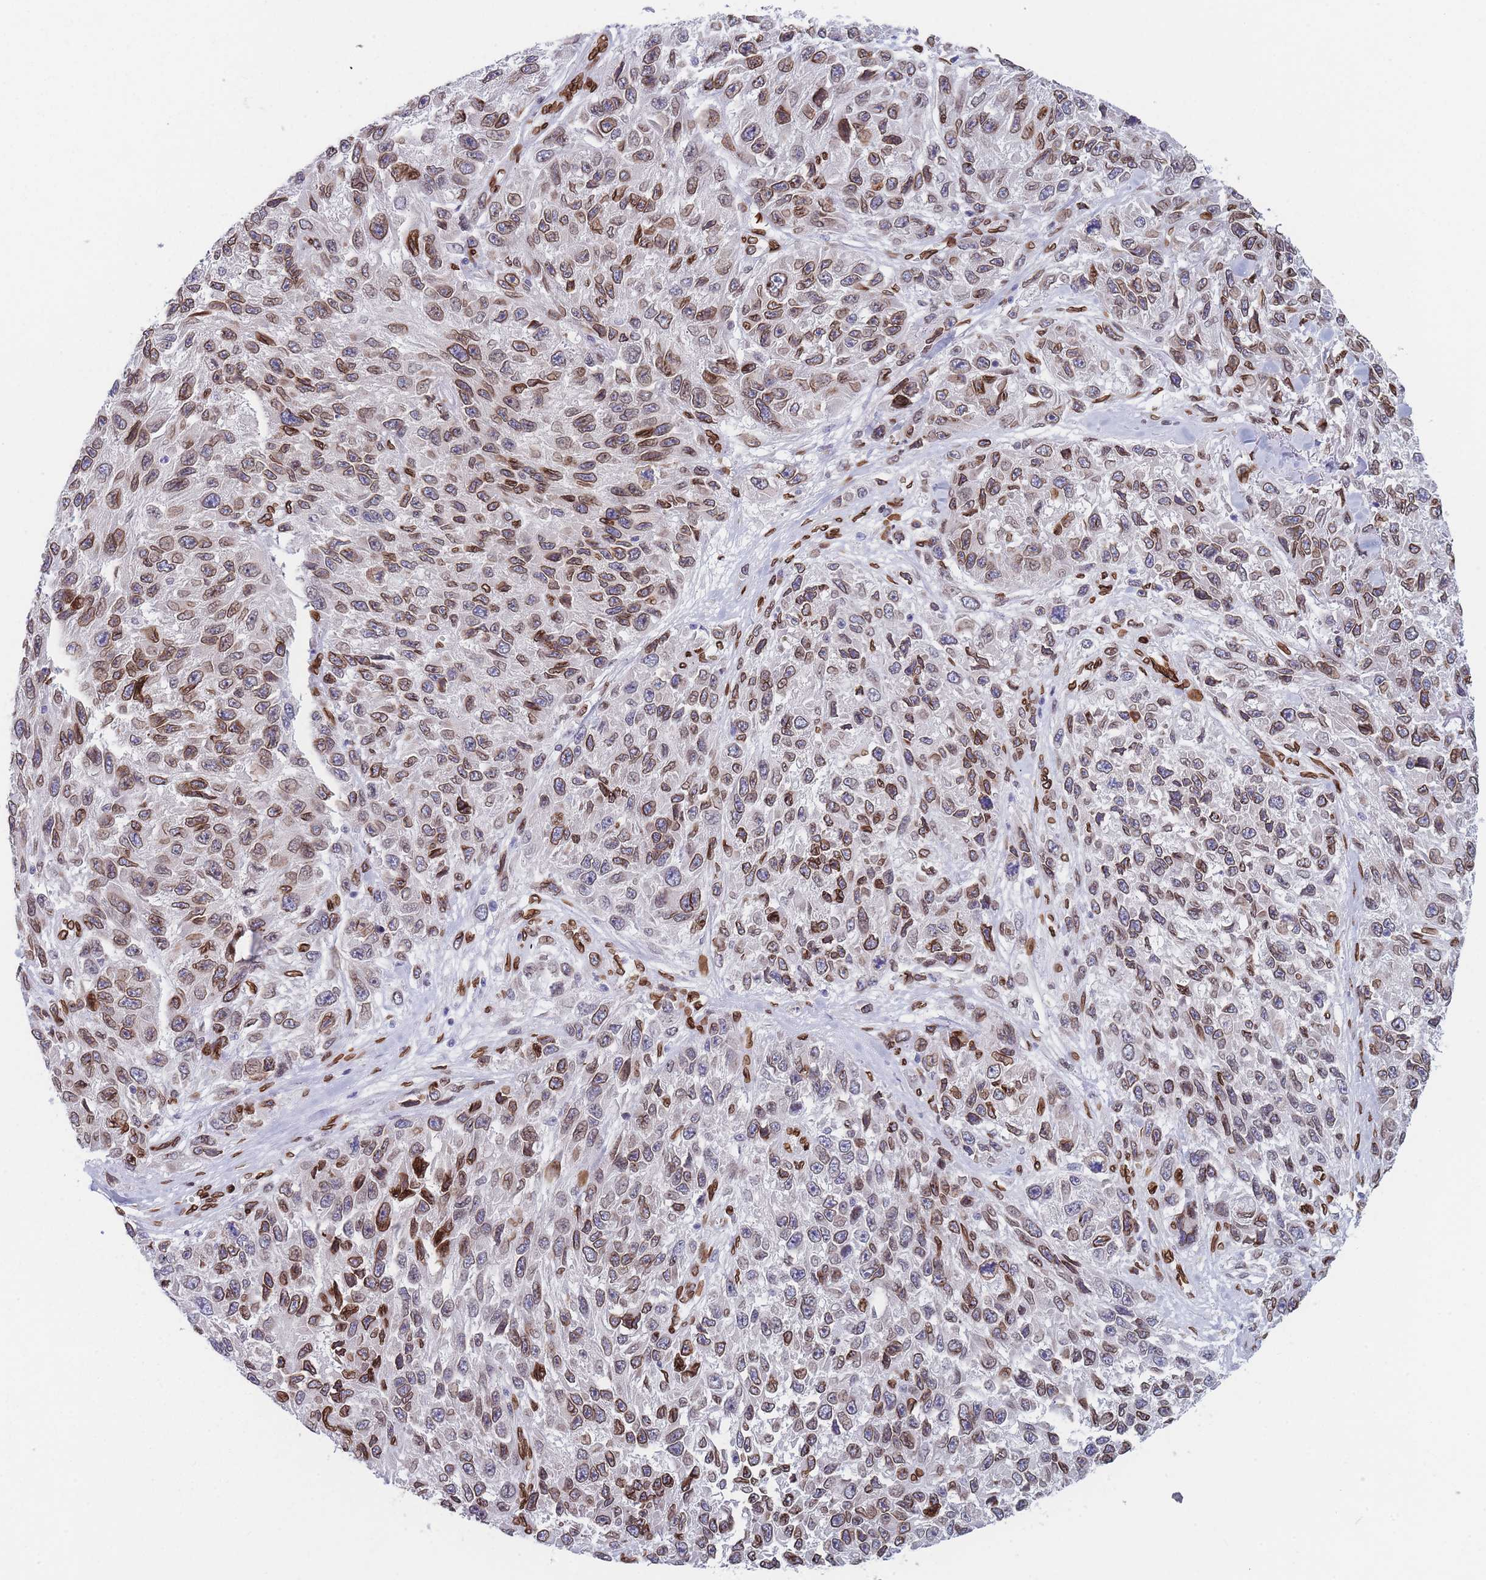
{"staining": {"intensity": "strong", "quantity": ">75%", "location": "cytoplasmic/membranous,nuclear"}, "tissue": "melanoma", "cell_type": "Tumor cells", "image_type": "cancer", "snomed": [{"axis": "morphology", "description": "Malignant melanoma, NOS"}, {"axis": "topography", "description": "Skin"}], "caption": "Tumor cells show strong cytoplasmic/membranous and nuclear expression in approximately >75% of cells in malignant melanoma.", "gene": "ZBTB1", "patient": {"sex": "female", "age": 96}}